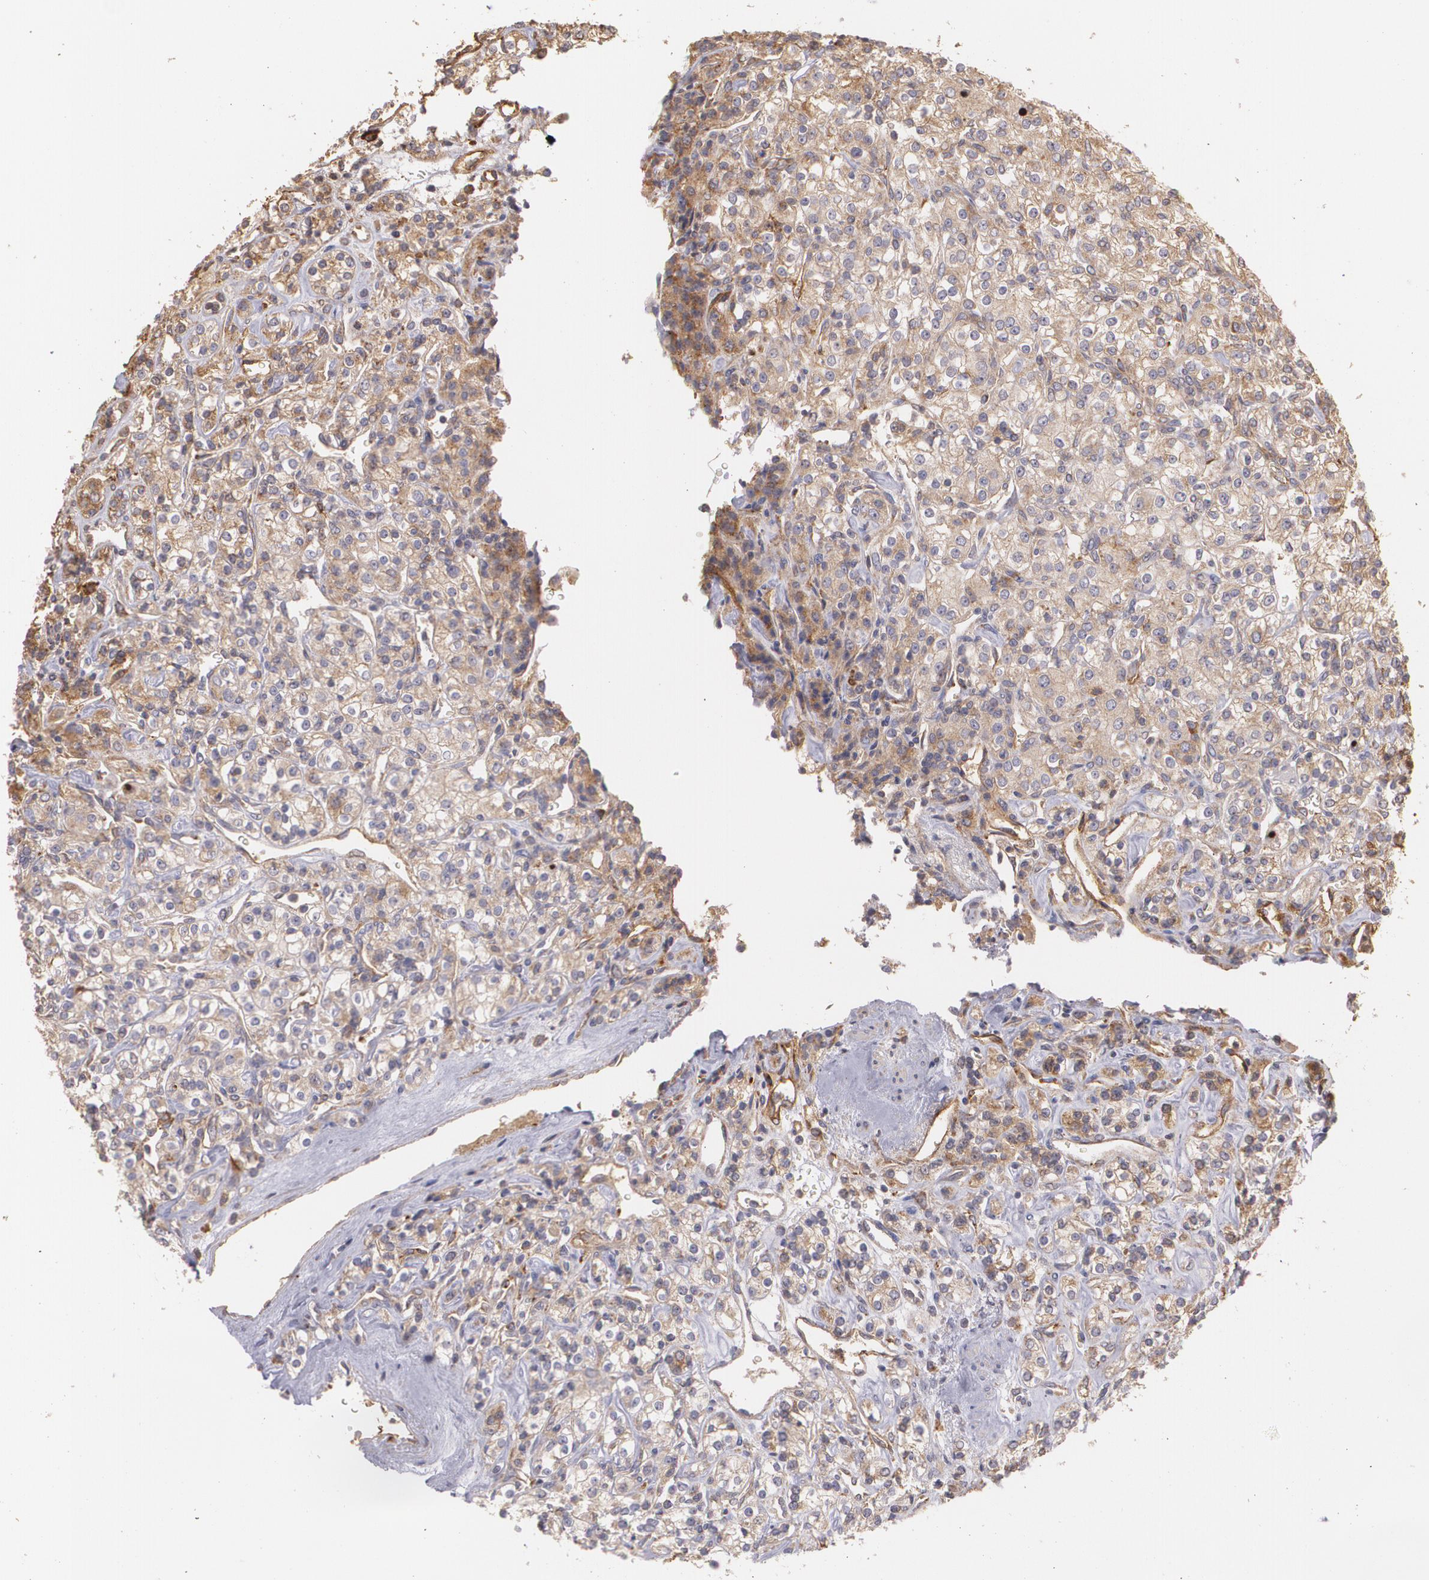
{"staining": {"intensity": "moderate", "quantity": ">75%", "location": "cytoplasmic/membranous"}, "tissue": "renal cancer", "cell_type": "Tumor cells", "image_type": "cancer", "snomed": [{"axis": "morphology", "description": "Adenocarcinoma, NOS"}, {"axis": "topography", "description": "Kidney"}], "caption": "Moderate cytoplasmic/membranous expression for a protein is seen in approximately >75% of tumor cells of adenocarcinoma (renal) using immunohistochemistry (IHC).", "gene": "ECE1", "patient": {"sex": "male", "age": 77}}